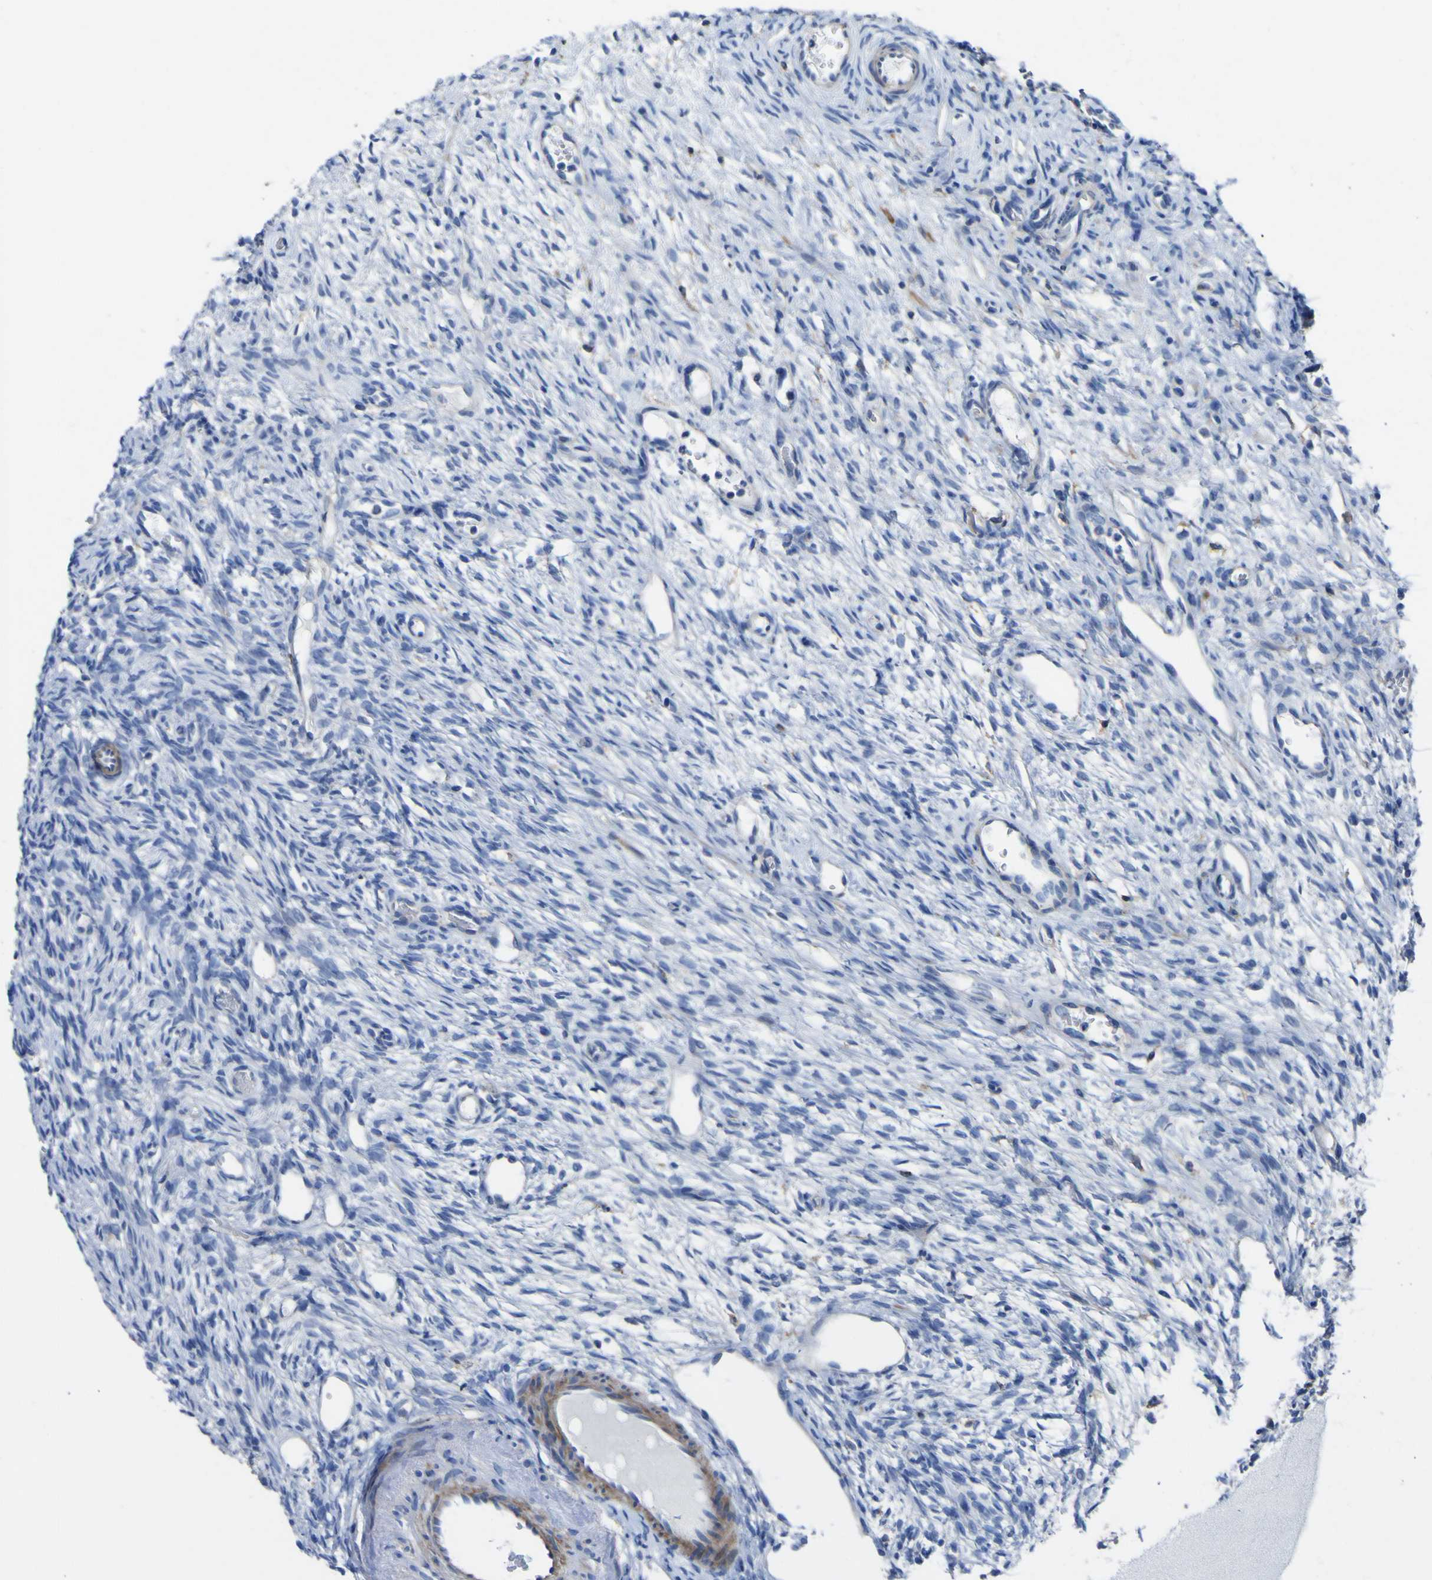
{"staining": {"intensity": "negative", "quantity": "none", "location": "none"}, "tissue": "ovary", "cell_type": "Ovarian stroma cells", "image_type": "normal", "snomed": [{"axis": "morphology", "description": "Normal tissue, NOS"}, {"axis": "topography", "description": "Ovary"}], "caption": "Immunohistochemical staining of normal ovary displays no significant positivity in ovarian stroma cells. (DAB (3,3'-diaminobenzidine) IHC with hematoxylin counter stain).", "gene": "AGO4", "patient": {"sex": "female", "age": 33}}